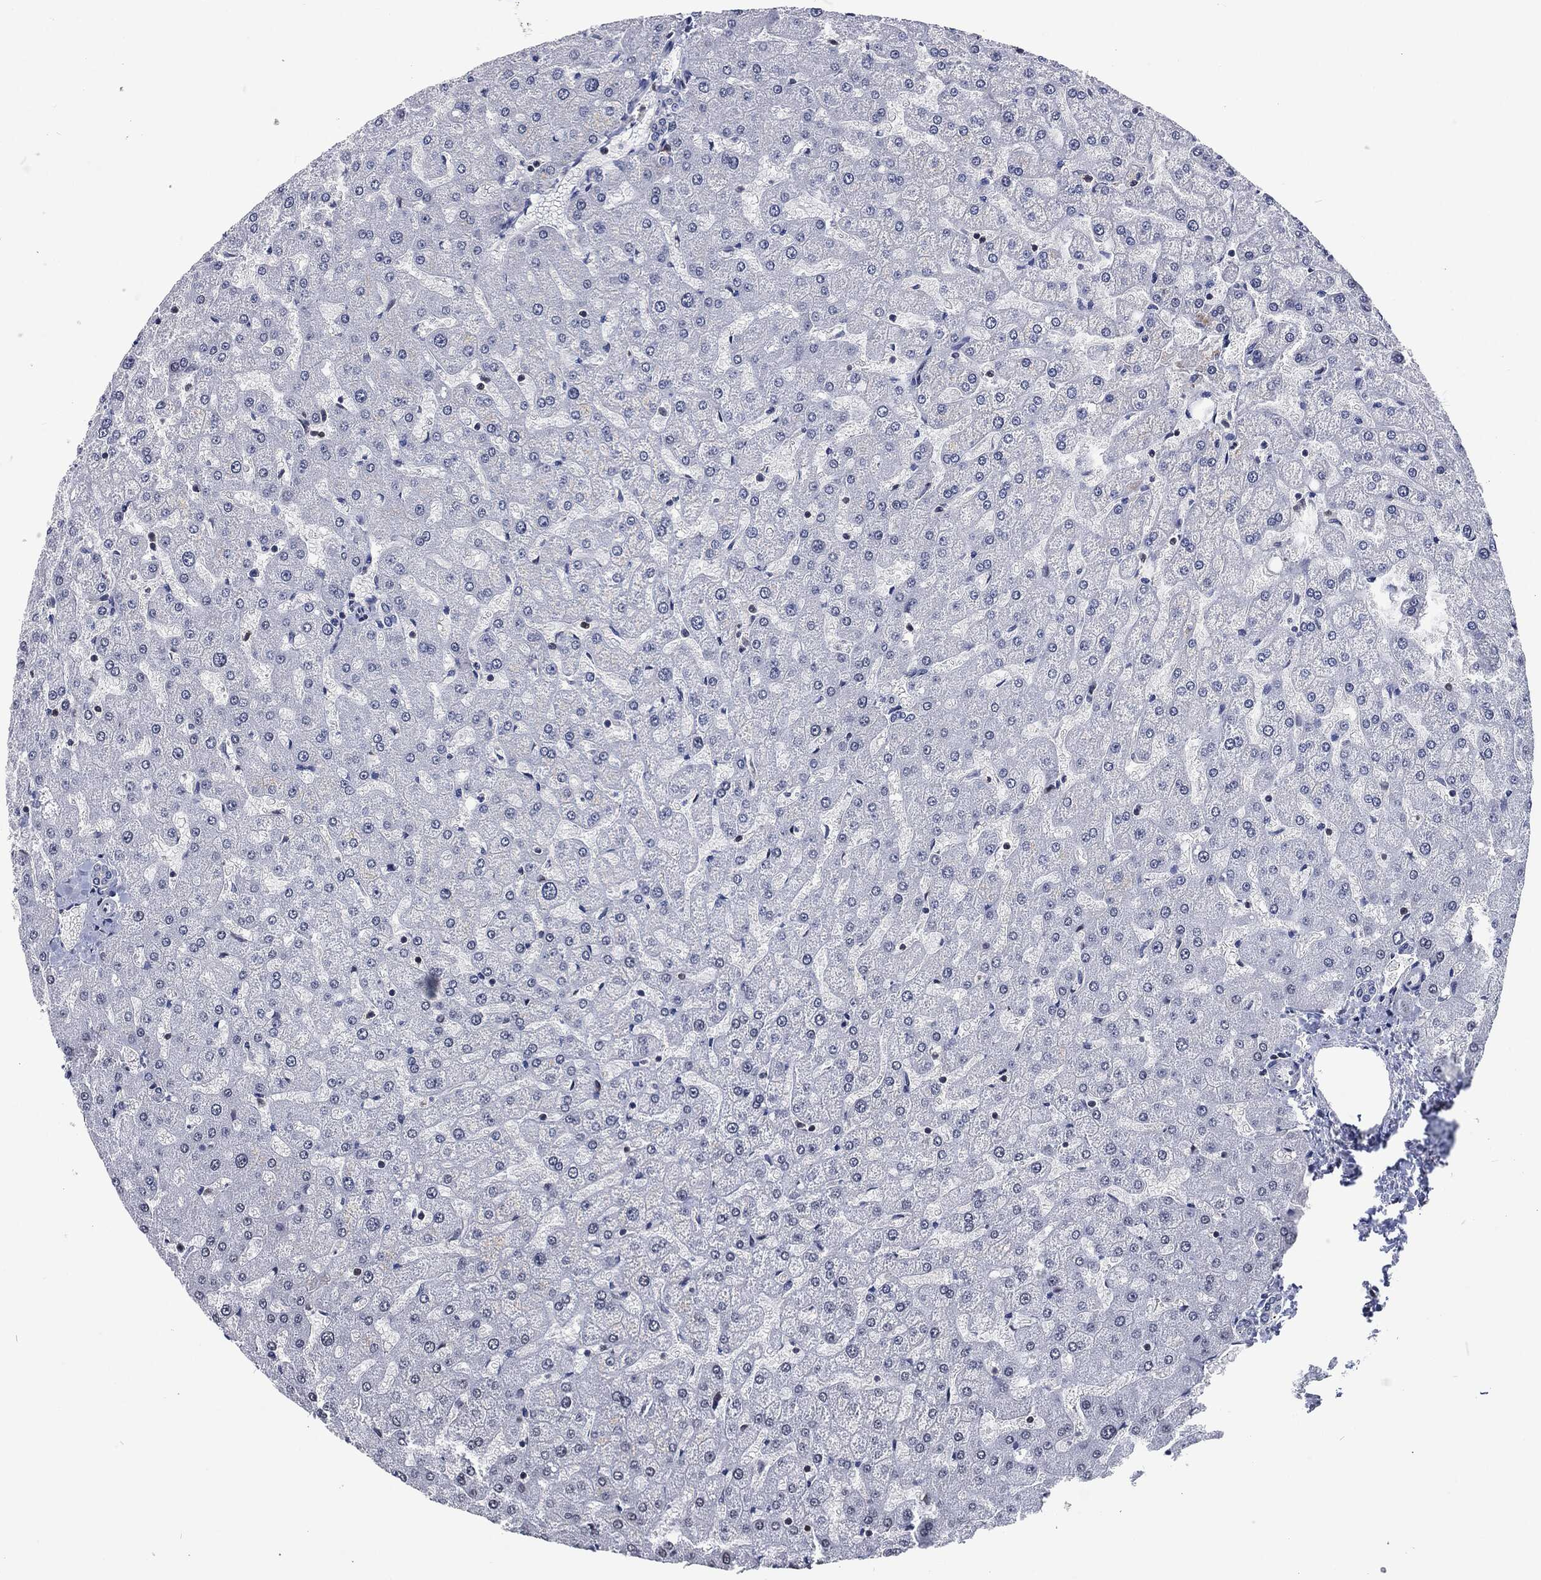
{"staining": {"intensity": "negative", "quantity": "none", "location": "none"}, "tissue": "liver", "cell_type": "Cholangiocytes", "image_type": "normal", "snomed": [{"axis": "morphology", "description": "Normal tissue, NOS"}, {"axis": "topography", "description": "Liver"}], "caption": "Cholangiocytes show no significant protein positivity in normal liver.", "gene": "DCPS", "patient": {"sex": "female", "age": 50}}